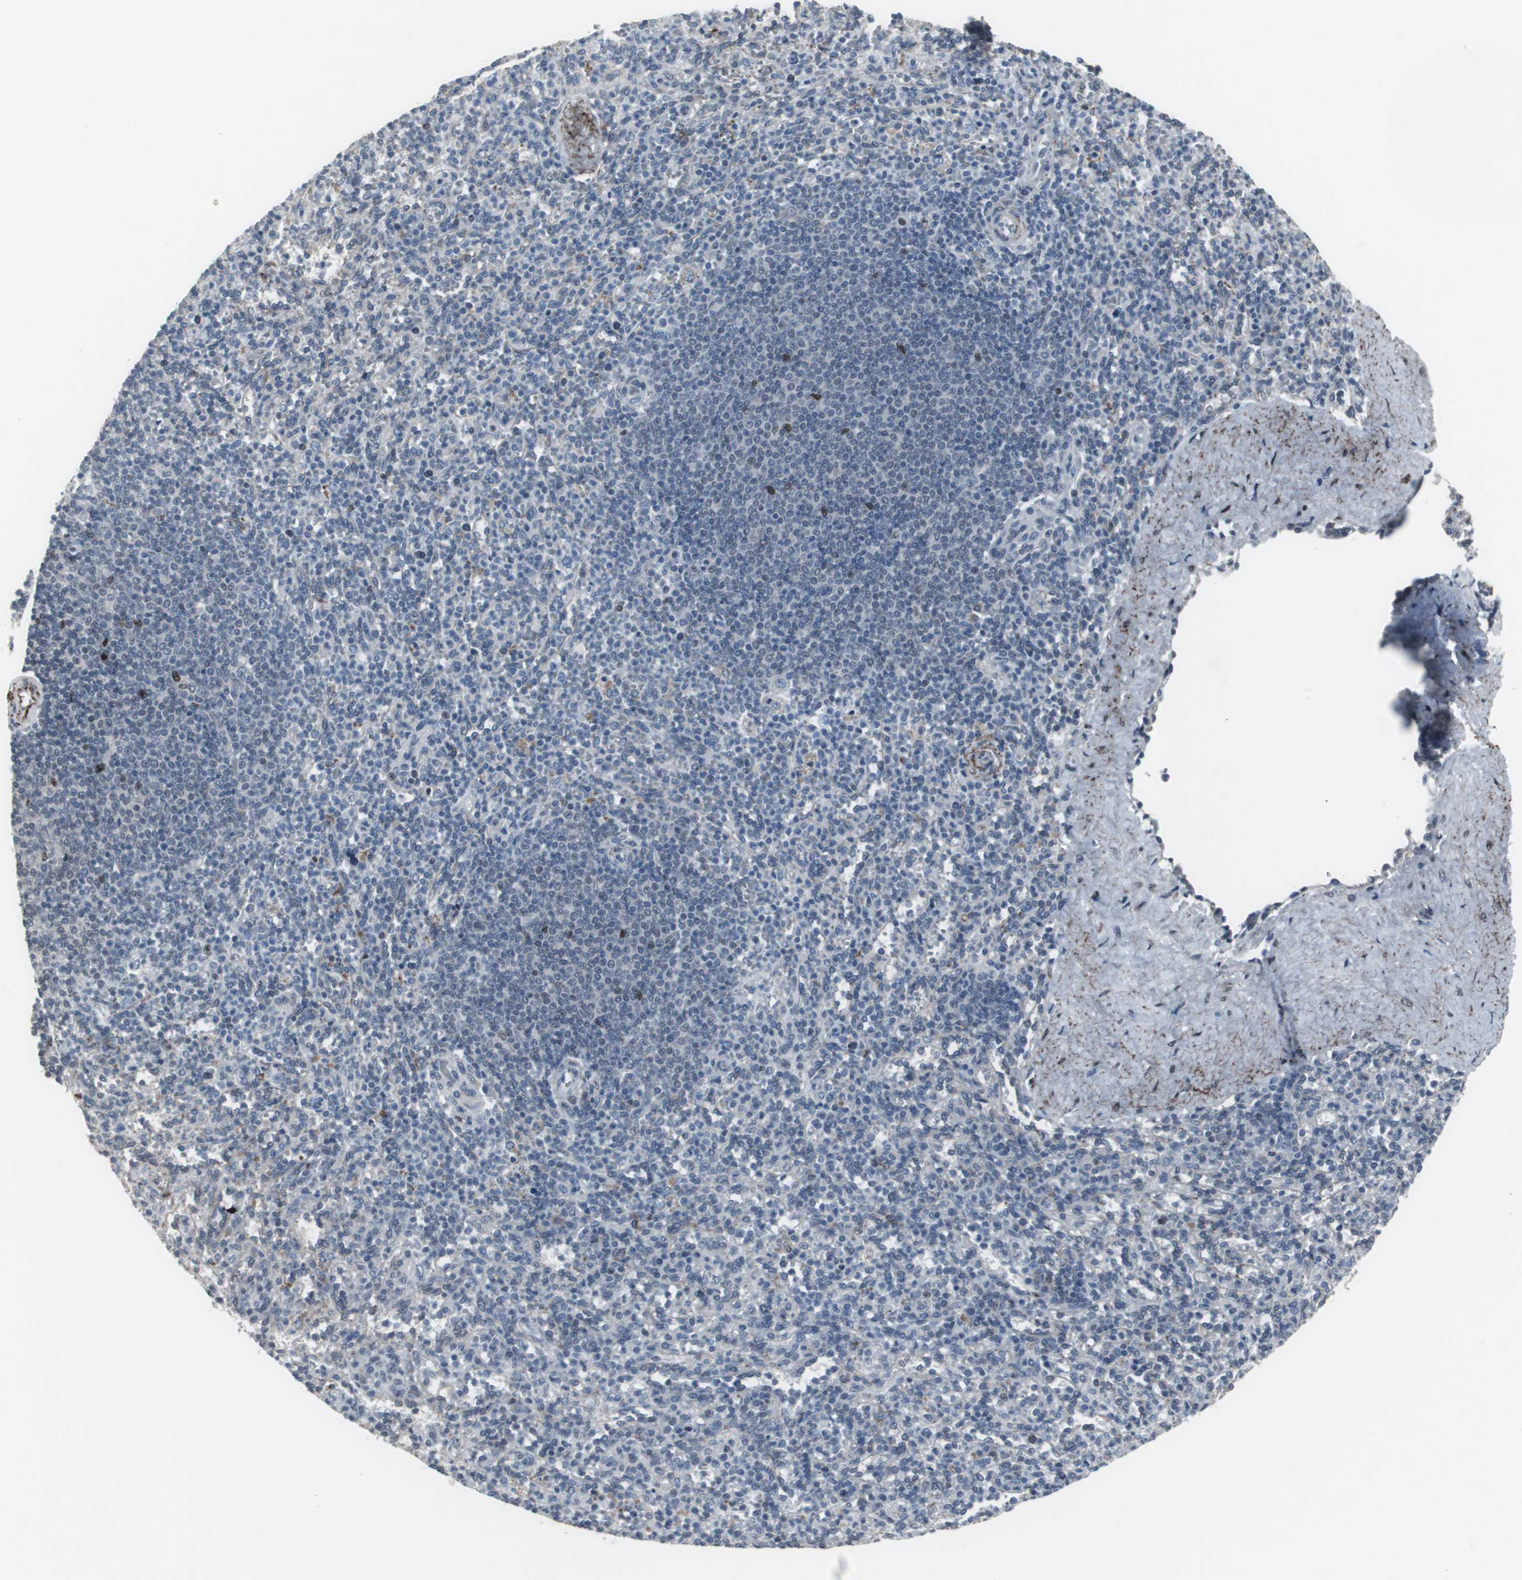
{"staining": {"intensity": "moderate", "quantity": "<25%", "location": "nuclear"}, "tissue": "spleen", "cell_type": "Cells in red pulp", "image_type": "normal", "snomed": [{"axis": "morphology", "description": "Normal tissue, NOS"}, {"axis": "topography", "description": "Spleen"}], "caption": "High-power microscopy captured an IHC histopathology image of normal spleen, revealing moderate nuclear expression in about <25% of cells in red pulp. Ihc stains the protein of interest in brown and the nuclei are stained blue.", "gene": "FOXP4", "patient": {"sex": "male", "age": 36}}